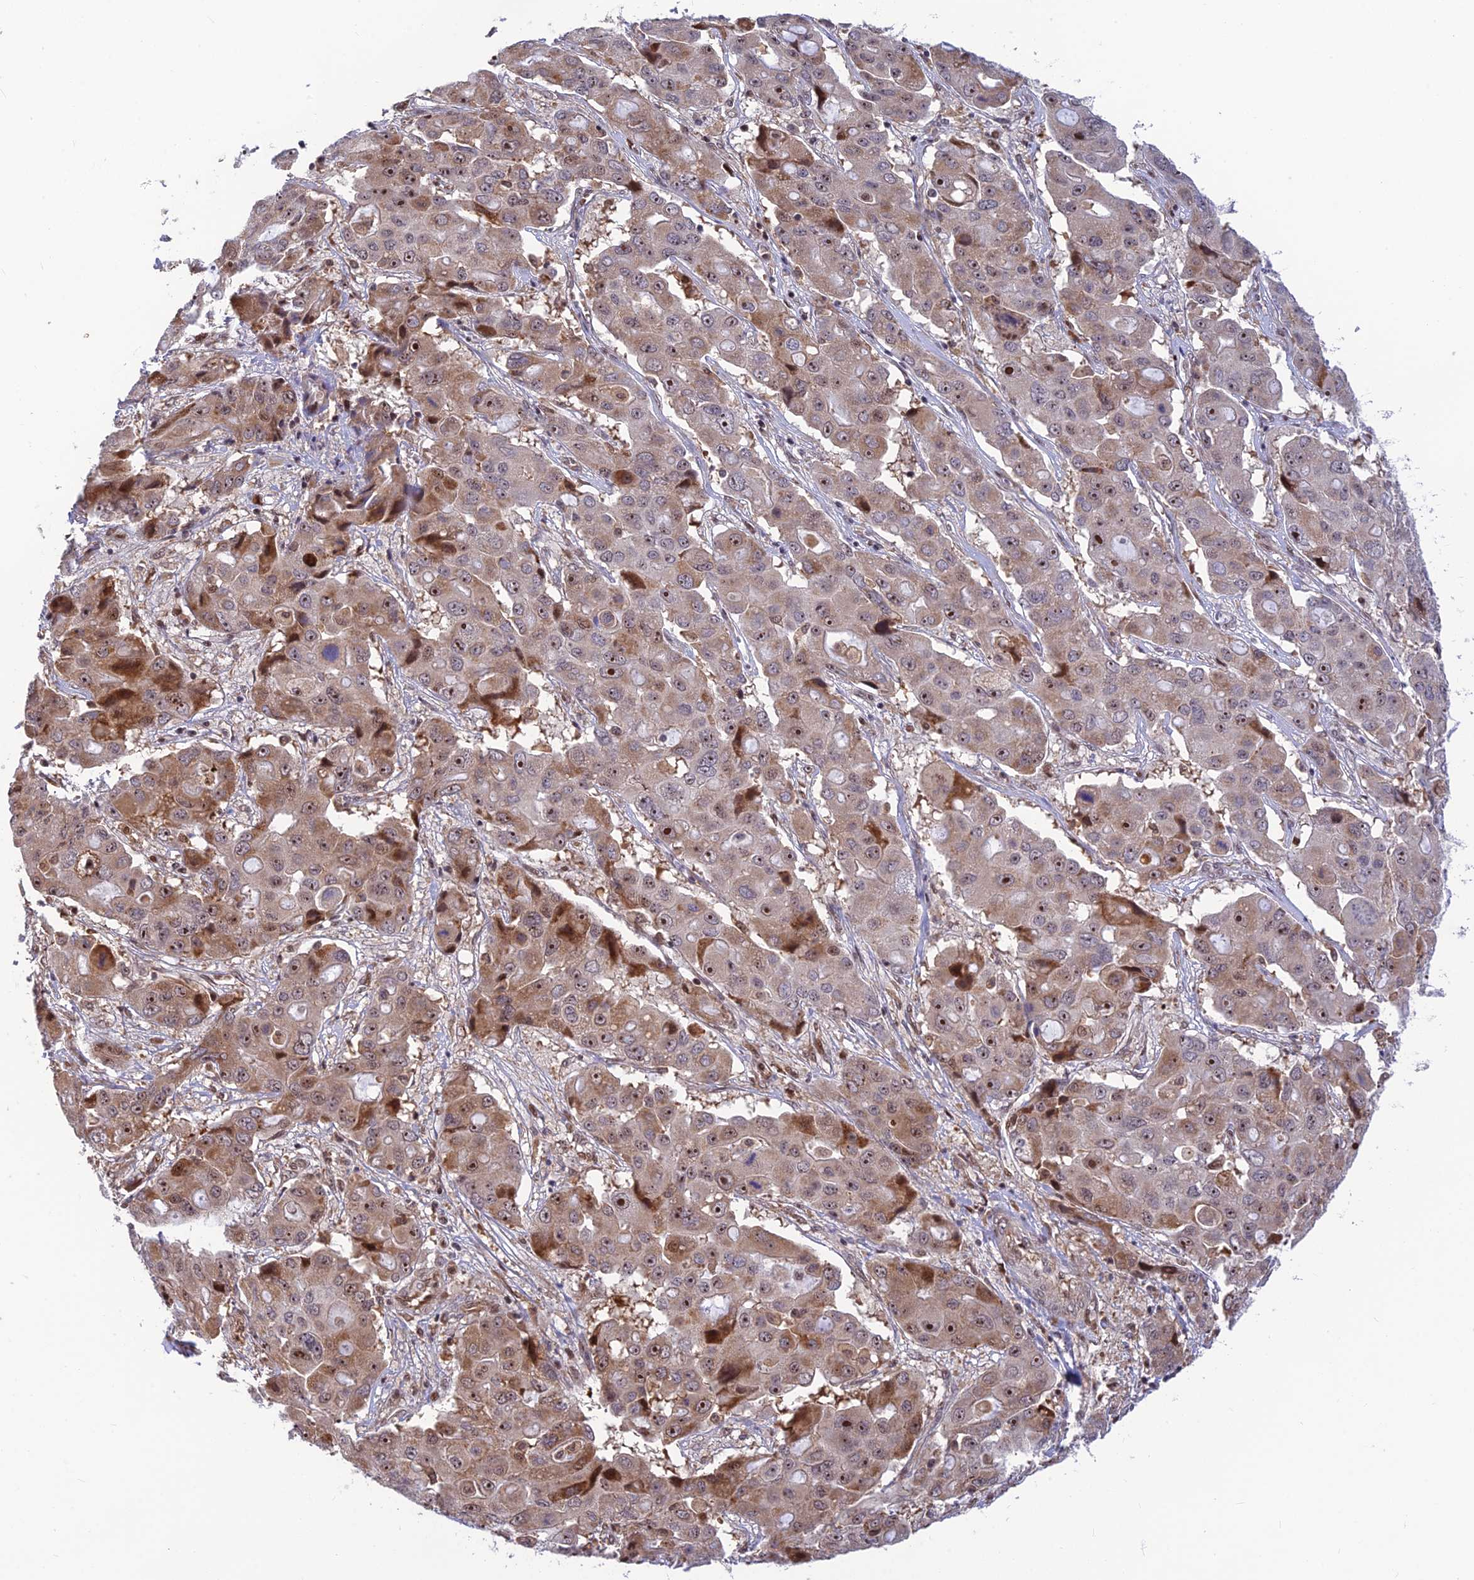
{"staining": {"intensity": "moderate", "quantity": "25%-75%", "location": "cytoplasmic/membranous,nuclear"}, "tissue": "liver cancer", "cell_type": "Tumor cells", "image_type": "cancer", "snomed": [{"axis": "morphology", "description": "Cholangiocarcinoma"}, {"axis": "topography", "description": "Liver"}], "caption": "Human liver cholangiocarcinoma stained with a protein marker shows moderate staining in tumor cells.", "gene": "UFSP2", "patient": {"sex": "male", "age": 67}}